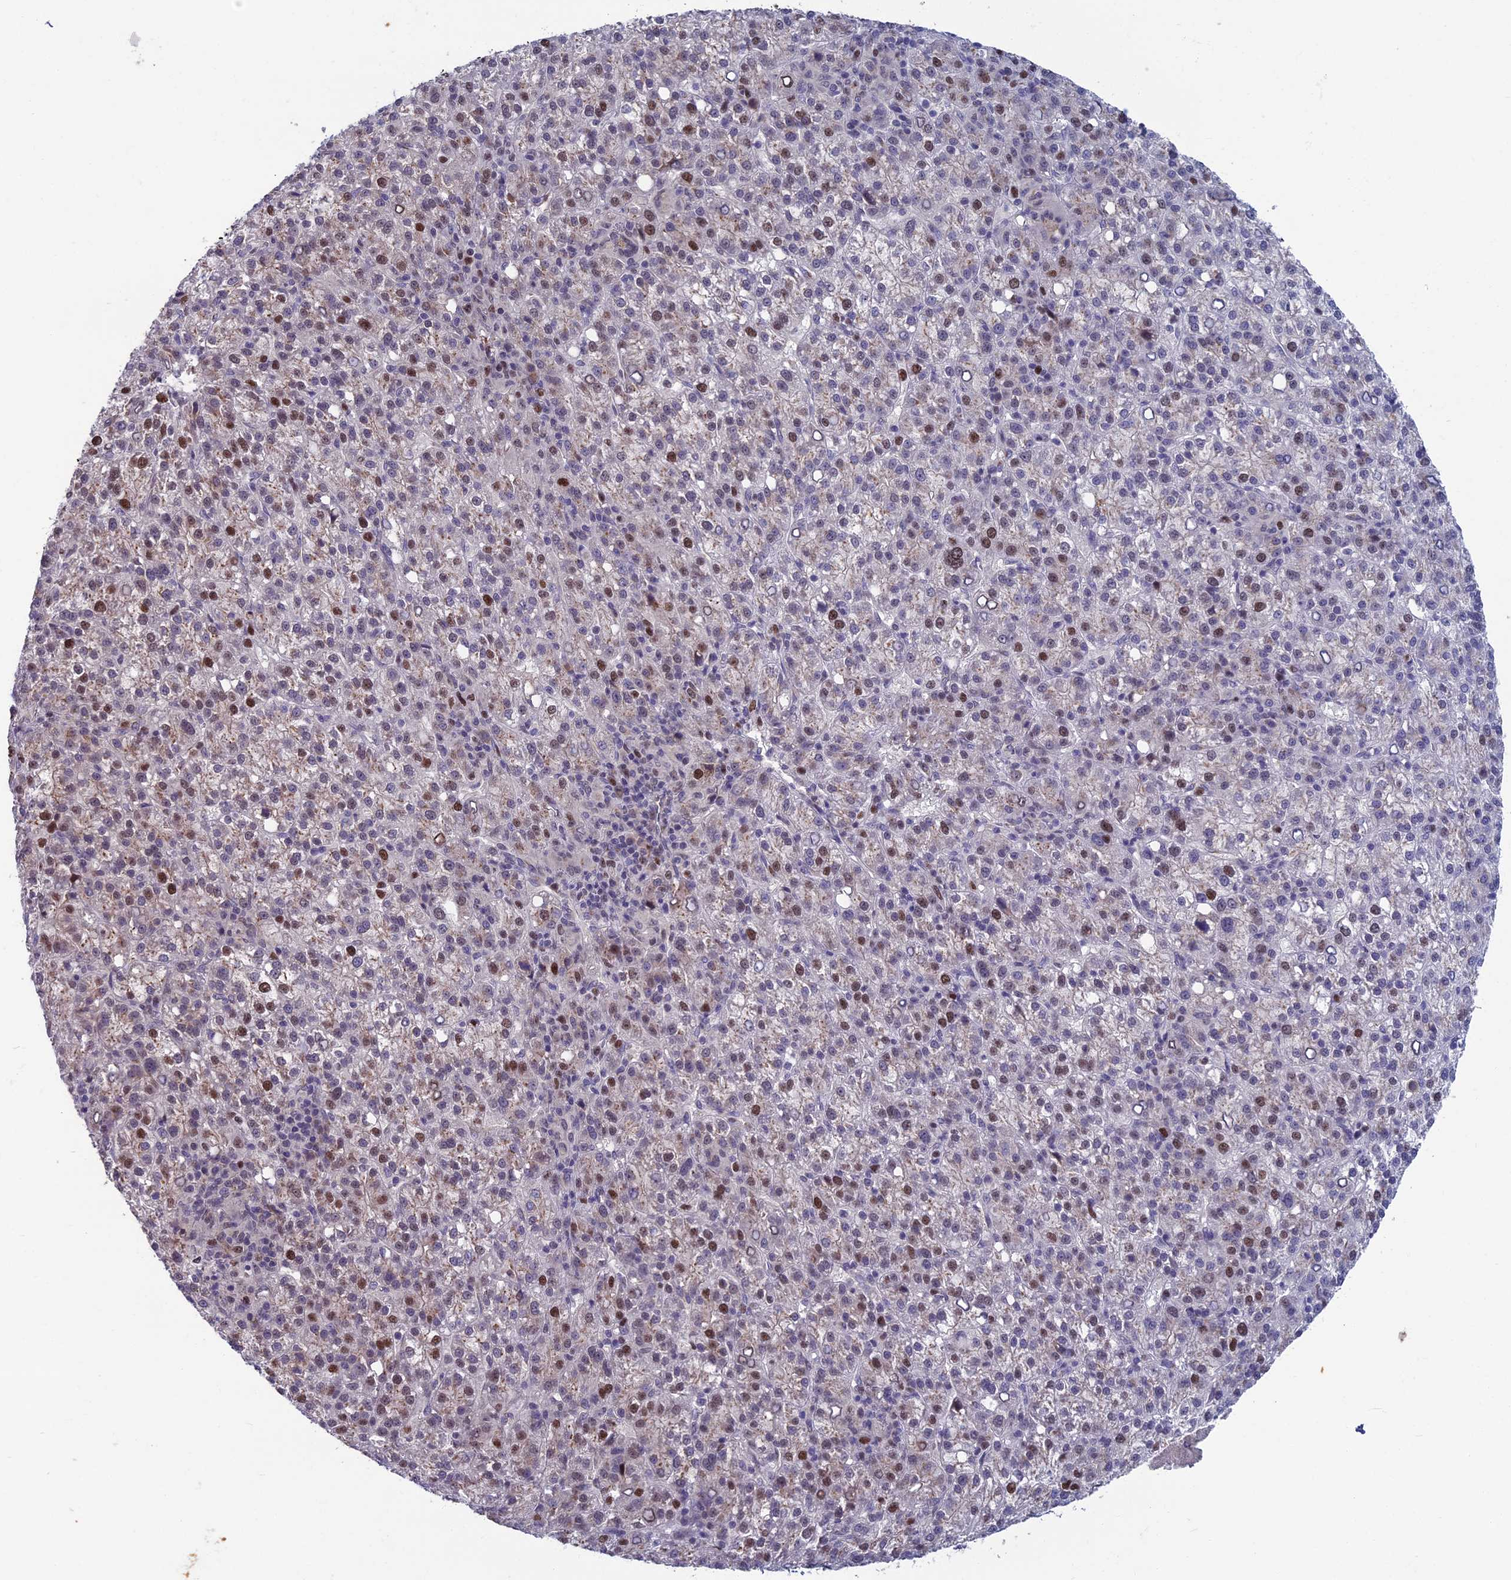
{"staining": {"intensity": "moderate", "quantity": "25%-75%", "location": "nuclear"}, "tissue": "liver cancer", "cell_type": "Tumor cells", "image_type": "cancer", "snomed": [{"axis": "morphology", "description": "Carcinoma, Hepatocellular, NOS"}, {"axis": "topography", "description": "Liver"}], "caption": "Moderate nuclear staining is present in about 25%-75% of tumor cells in liver cancer (hepatocellular carcinoma).", "gene": "LIG1", "patient": {"sex": "female", "age": 58}}